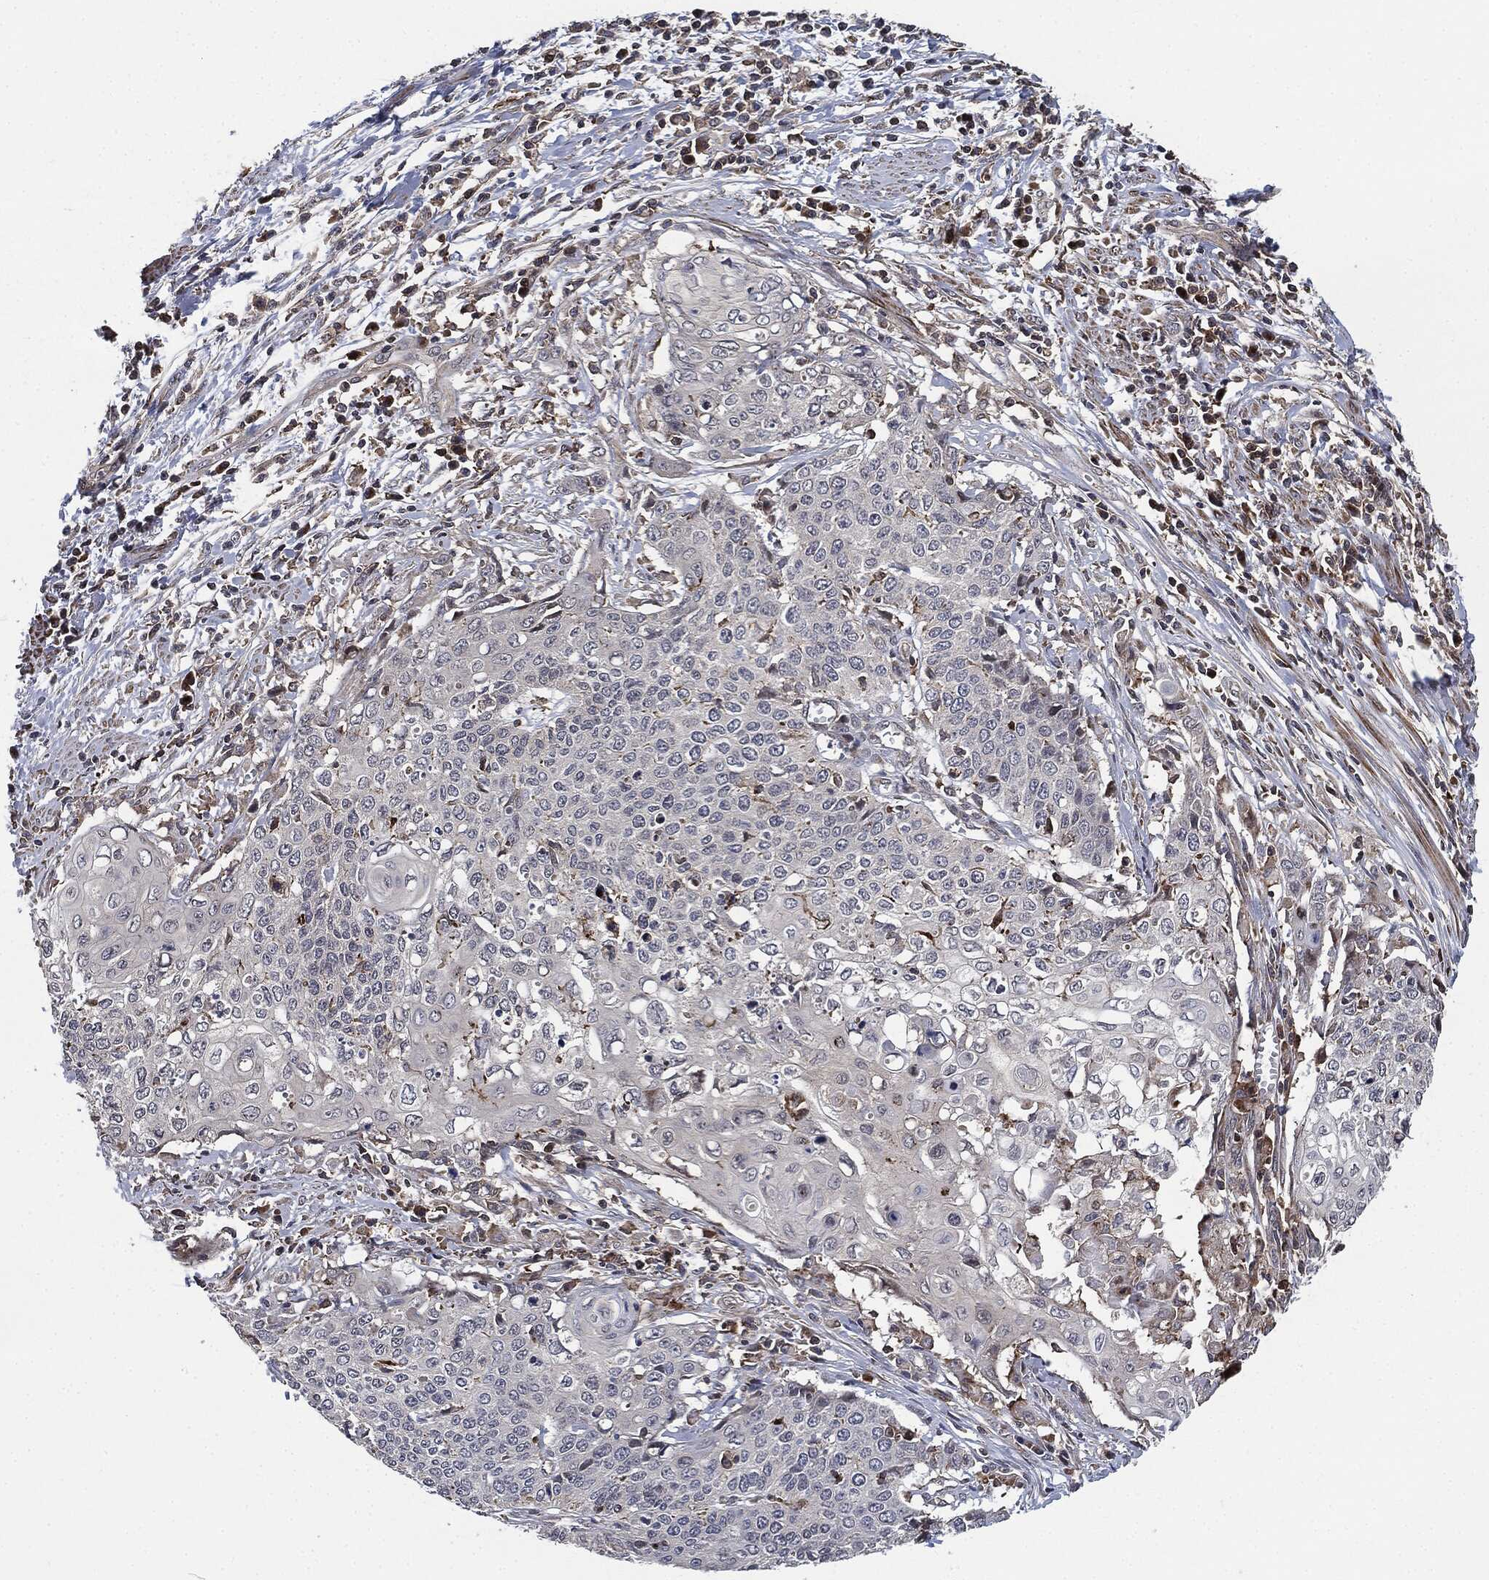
{"staining": {"intensity": "negative", "quantity": "none", "location": "none"}, "tissue": "cervical cancer", "cell_type": "Tumor cells", "image_type": "cancer", "snomed": [{"axis": "morphology", "description": "Squamous cell carcinoma, NOS"}, {"axis": "topography", "description": "Cervix"}], "caption": "An IHC micrograph of cervical cancer is shown. There is no staining in tumor cells of cervical cancer.", "gene": "UBR1", "patient": {"sex": "female", "age": 39}}